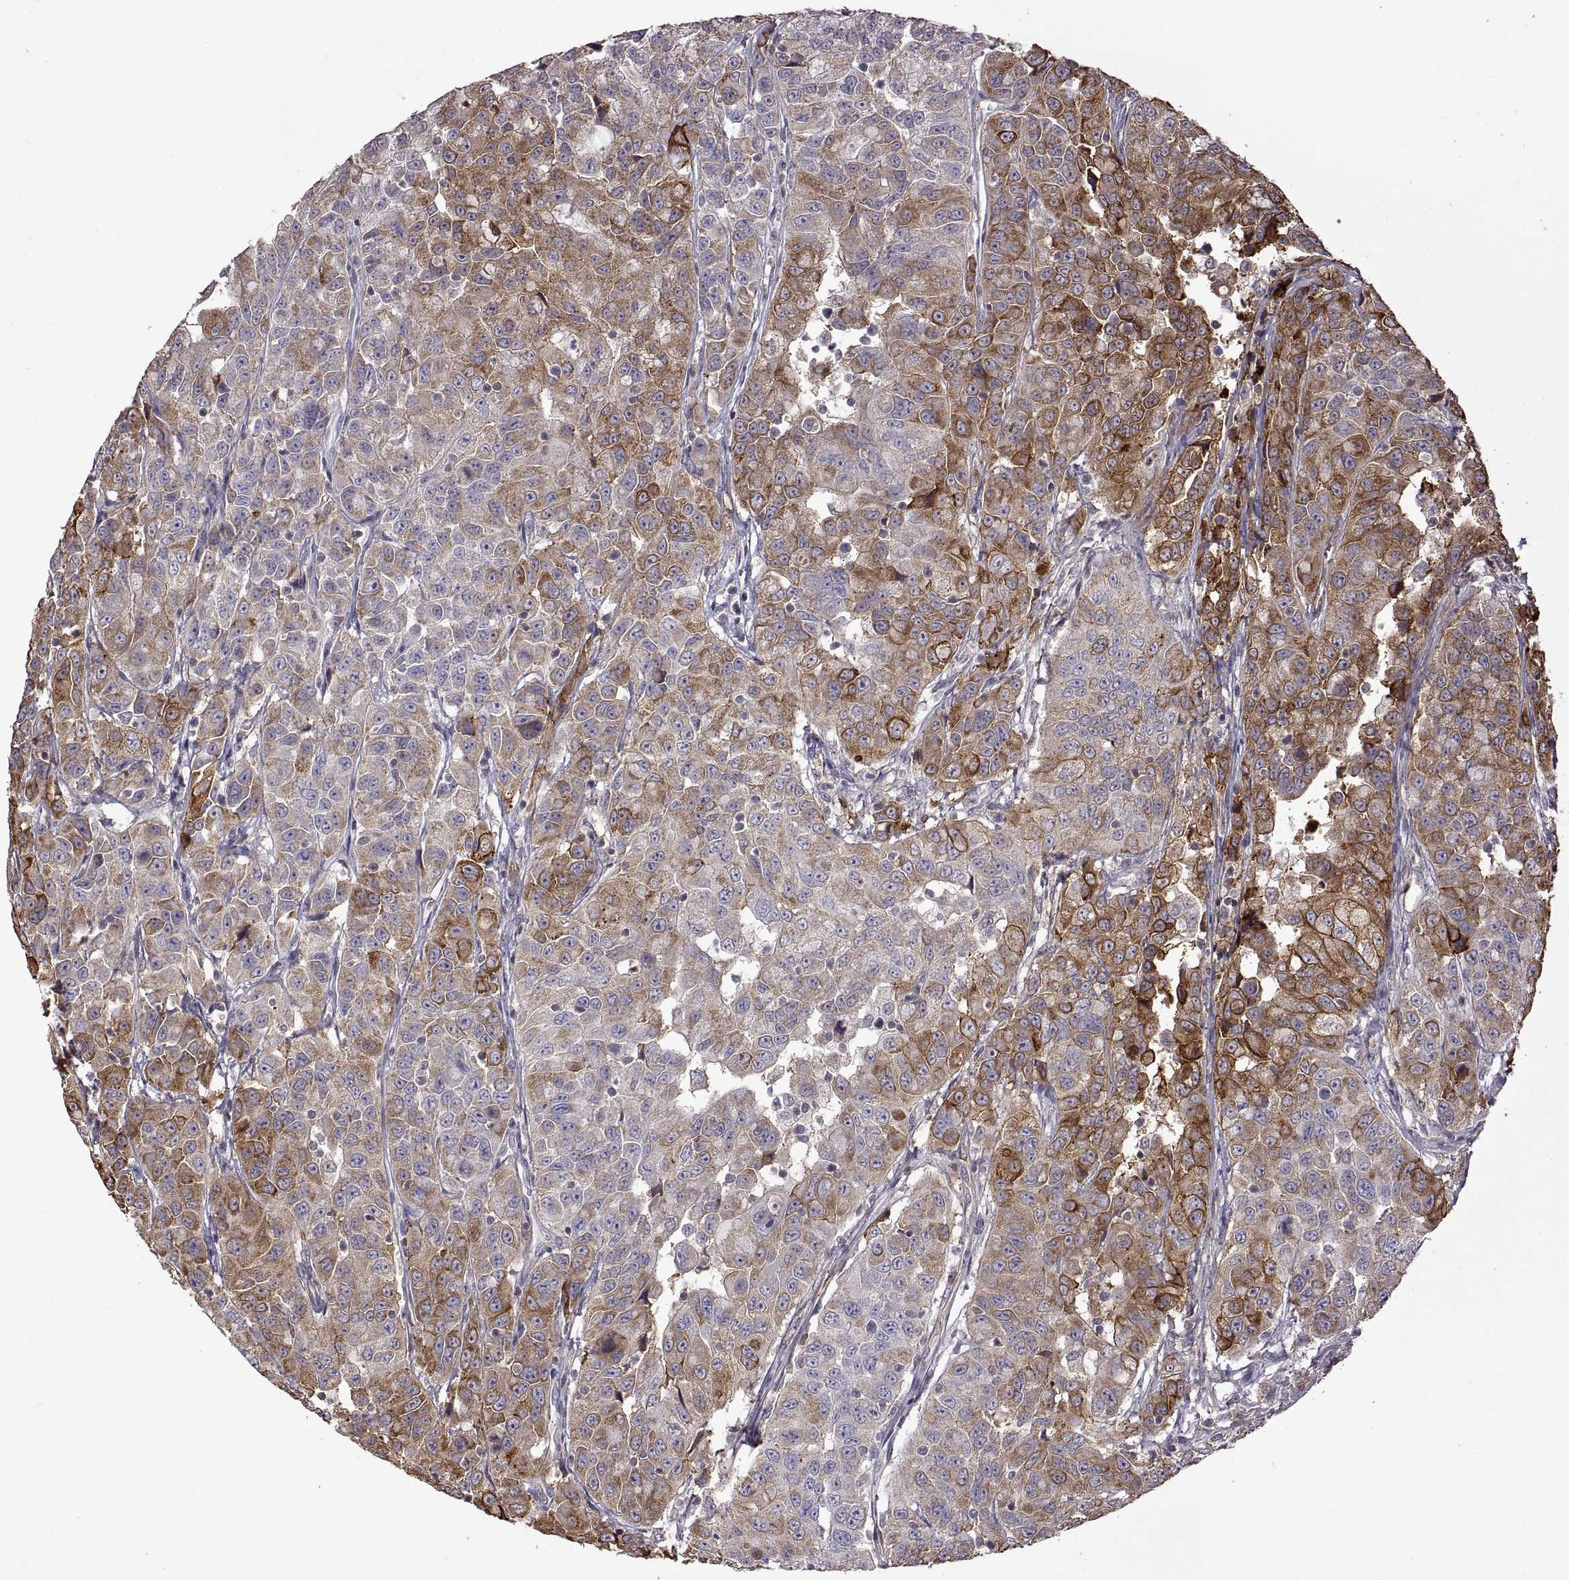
{"staining": {"intensity": "strong", "quantity": "<25%", "location": "cytoplasmic/membranous"}, "tissue": "urothelial cancer", "cell_type": "Tumor cells", "image_type": "cancer", "snomed": [{"axis": "morphology", "description": "Urothelial carcinoma, NOS"}, {"axis": "morphology", "description": "Urothelial carcinoma, High grade"}, {"axis": "topography", "description": "Urinary bladder"}], "caption": "A brown stain shows strong cytoplasmic/membranous expression of a protein in human urothelial cancer tumor cells.", "gene": "S100A10", "patient": {"sex": "female", "age": 73}}